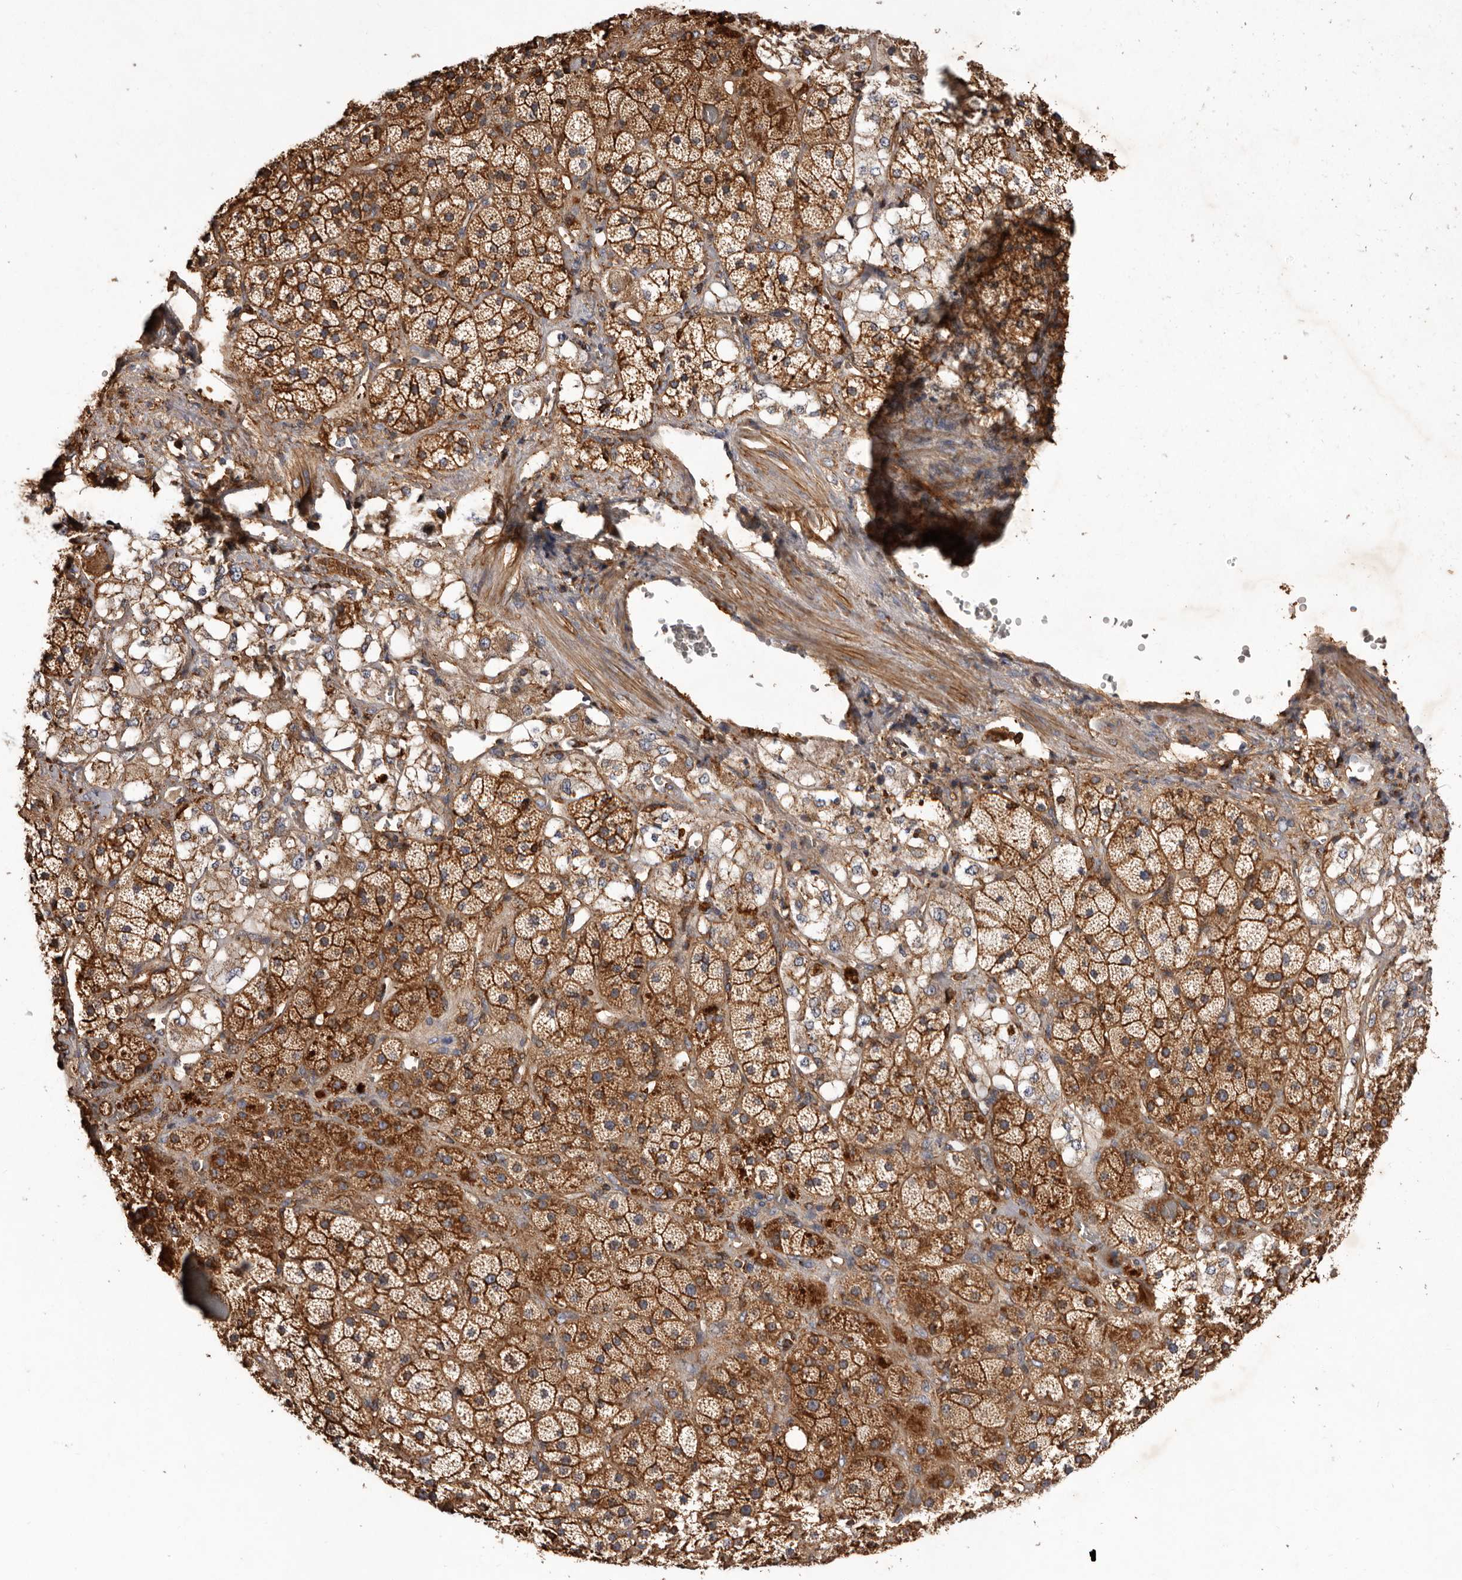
{"staining": {"intensity": "strong", "quantity": ">75%", "location": "cytoplasmic/membranous"}, "tissue": "adrenal gland", "cell_type": "Glandular cells", "image_type": "normal", "snomed": [{"axis": "morphology", "description": "Normal tissue, NOS"}, {"axis": "topography", "description": "Adrenal gland"}], "caption": "Adrenal gland stained with immunohistochemistry reveals strong cytoplasmic/membranous positivity in about >75% of glandular cells.", "gene": "COQ8B", "patient": {"sex": "male", "age": 57}}